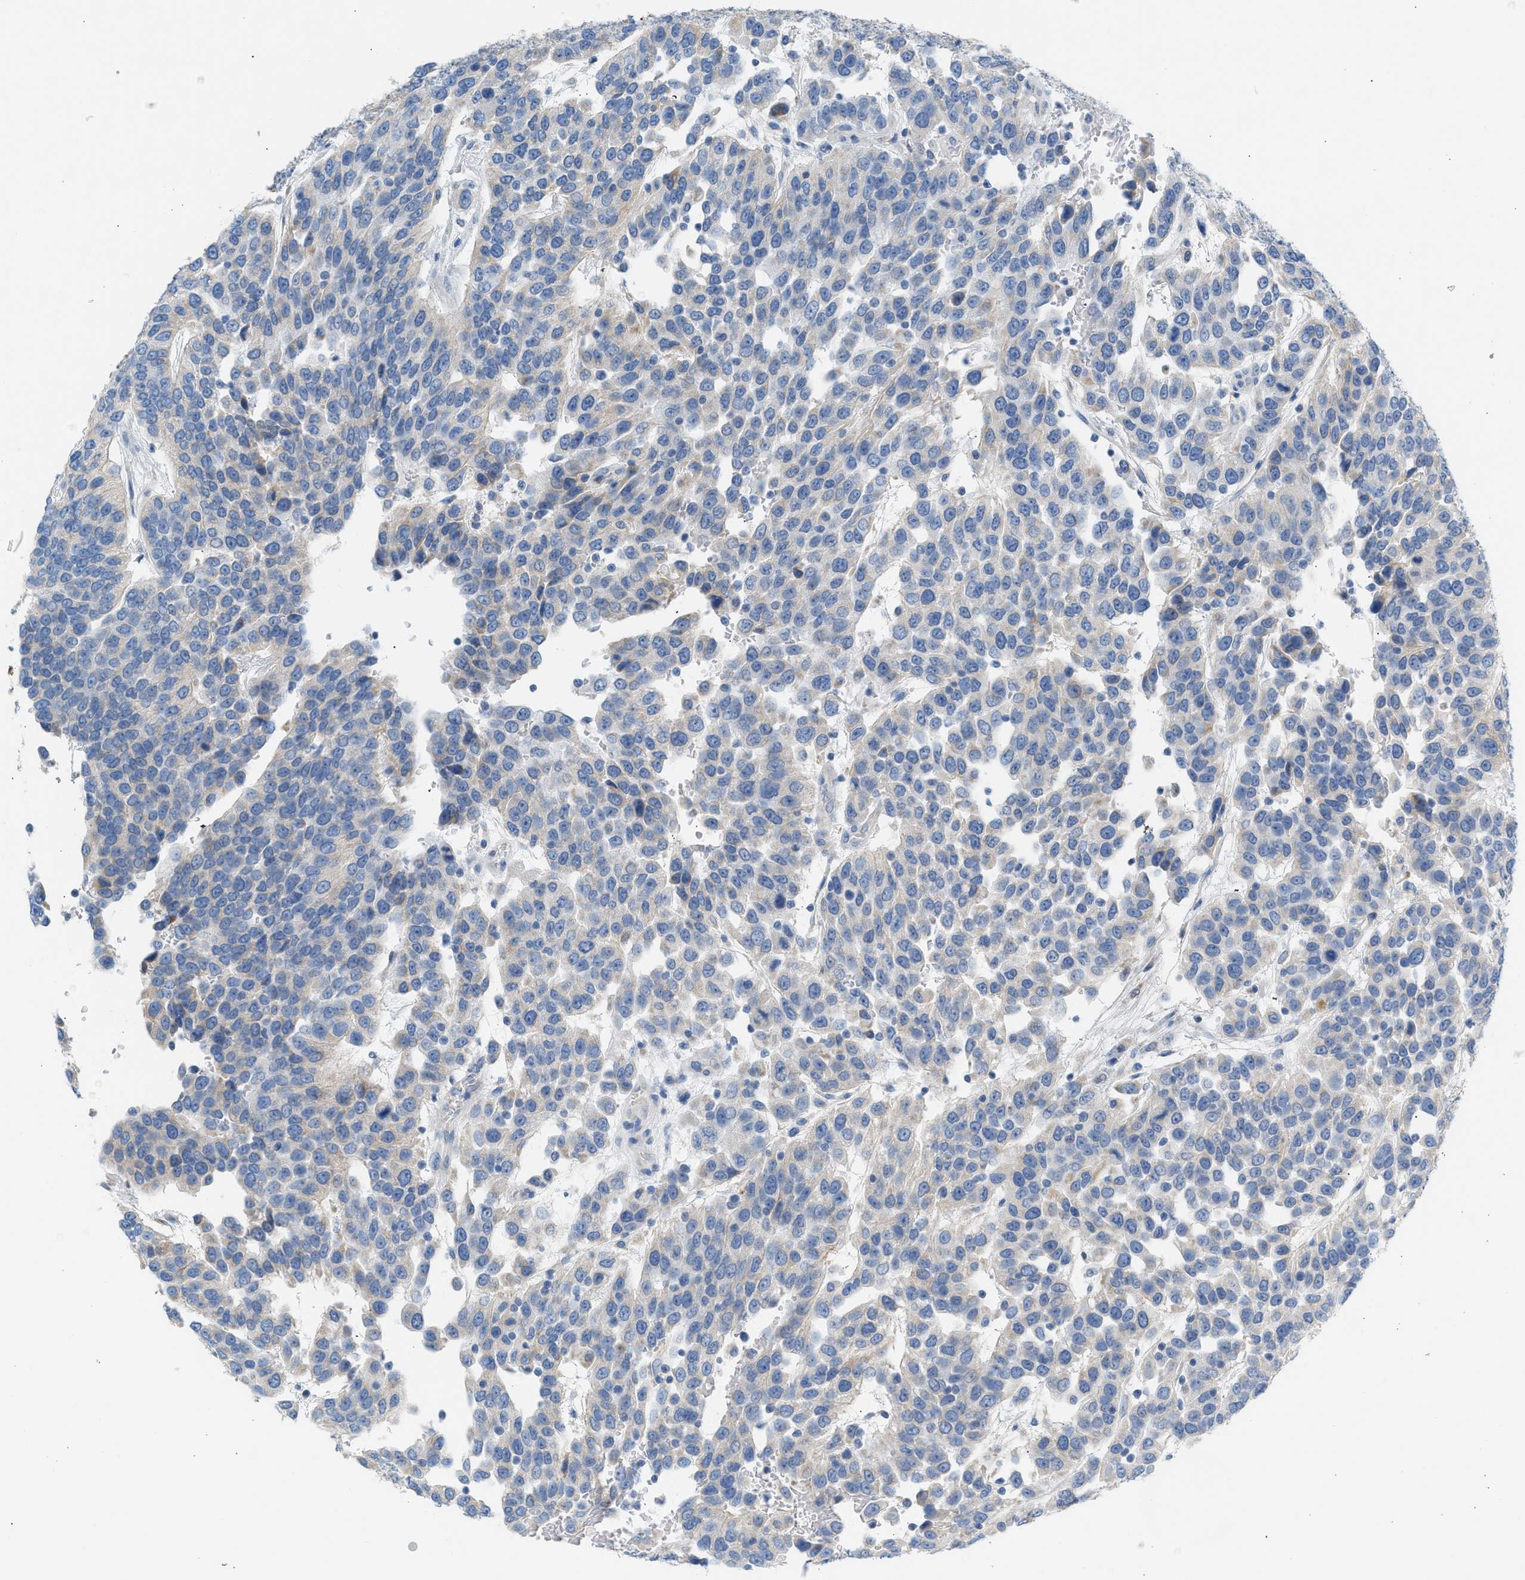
{"staining": {"intensity": "weak", "quantity": "<25%", "location": "cytoplasmic/membranous"}, "tissue": "urothelial cancer", "cell_type": "Tumor cells", "image_type": "cancer", "snomed": [{"axis": "morphology", "description": "Urothelial carcinoma, High grade"}, {"axis": "topography", "description": "Urinary bladder"}], "caption": "Immunohistochemistry micrograph of human urothelial carcinoma (high-grade) stained for a protein (brown), which displays no expression in tumor cells.", "gene": "NDUFS8", "patient": {"sex": "female", "age": 80}}